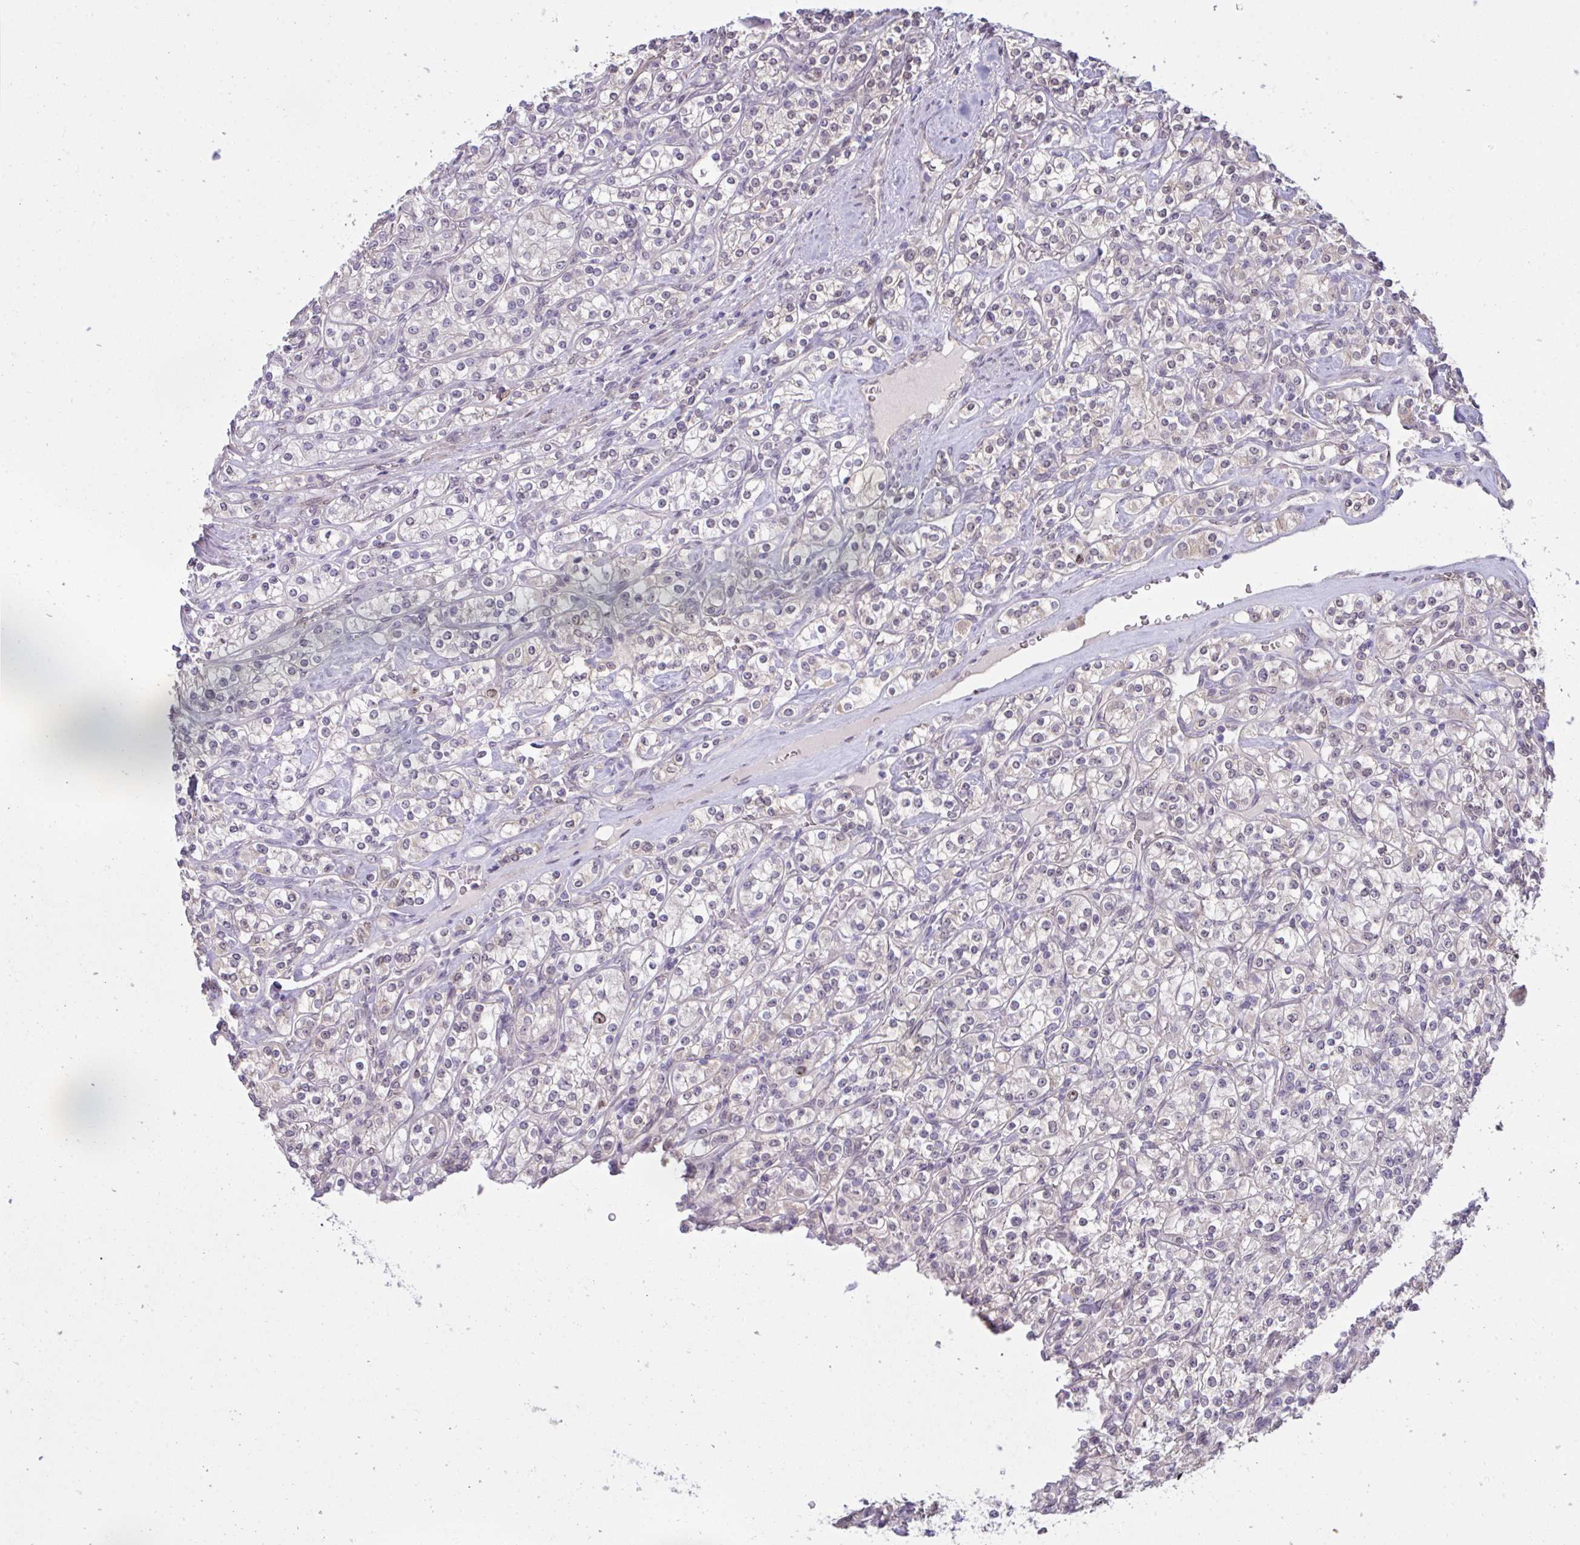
{"staining": {"intensity": "weak", "quantity": "<25%", "location": "nuclear"}, "tissue": "renal cancer", "cell_type": "Tumor cells", "image_type": "cancer", "snomed": [{"axis": "morphology", "description": "Adenocarcinoma, NOS"}, {"axis": "topography", "description": "Kidney"}], "caption": "Immunohistochemistry of renal adenocarcinoma displays no positivity in tumor cells. (Stains: DAB immunohistochemistry with hematoxylin counter stain, Microscopy: brightfield microscopy at high magnification).", "gene": "SETD7", "patient": {"sex": "male", "age": 77}}